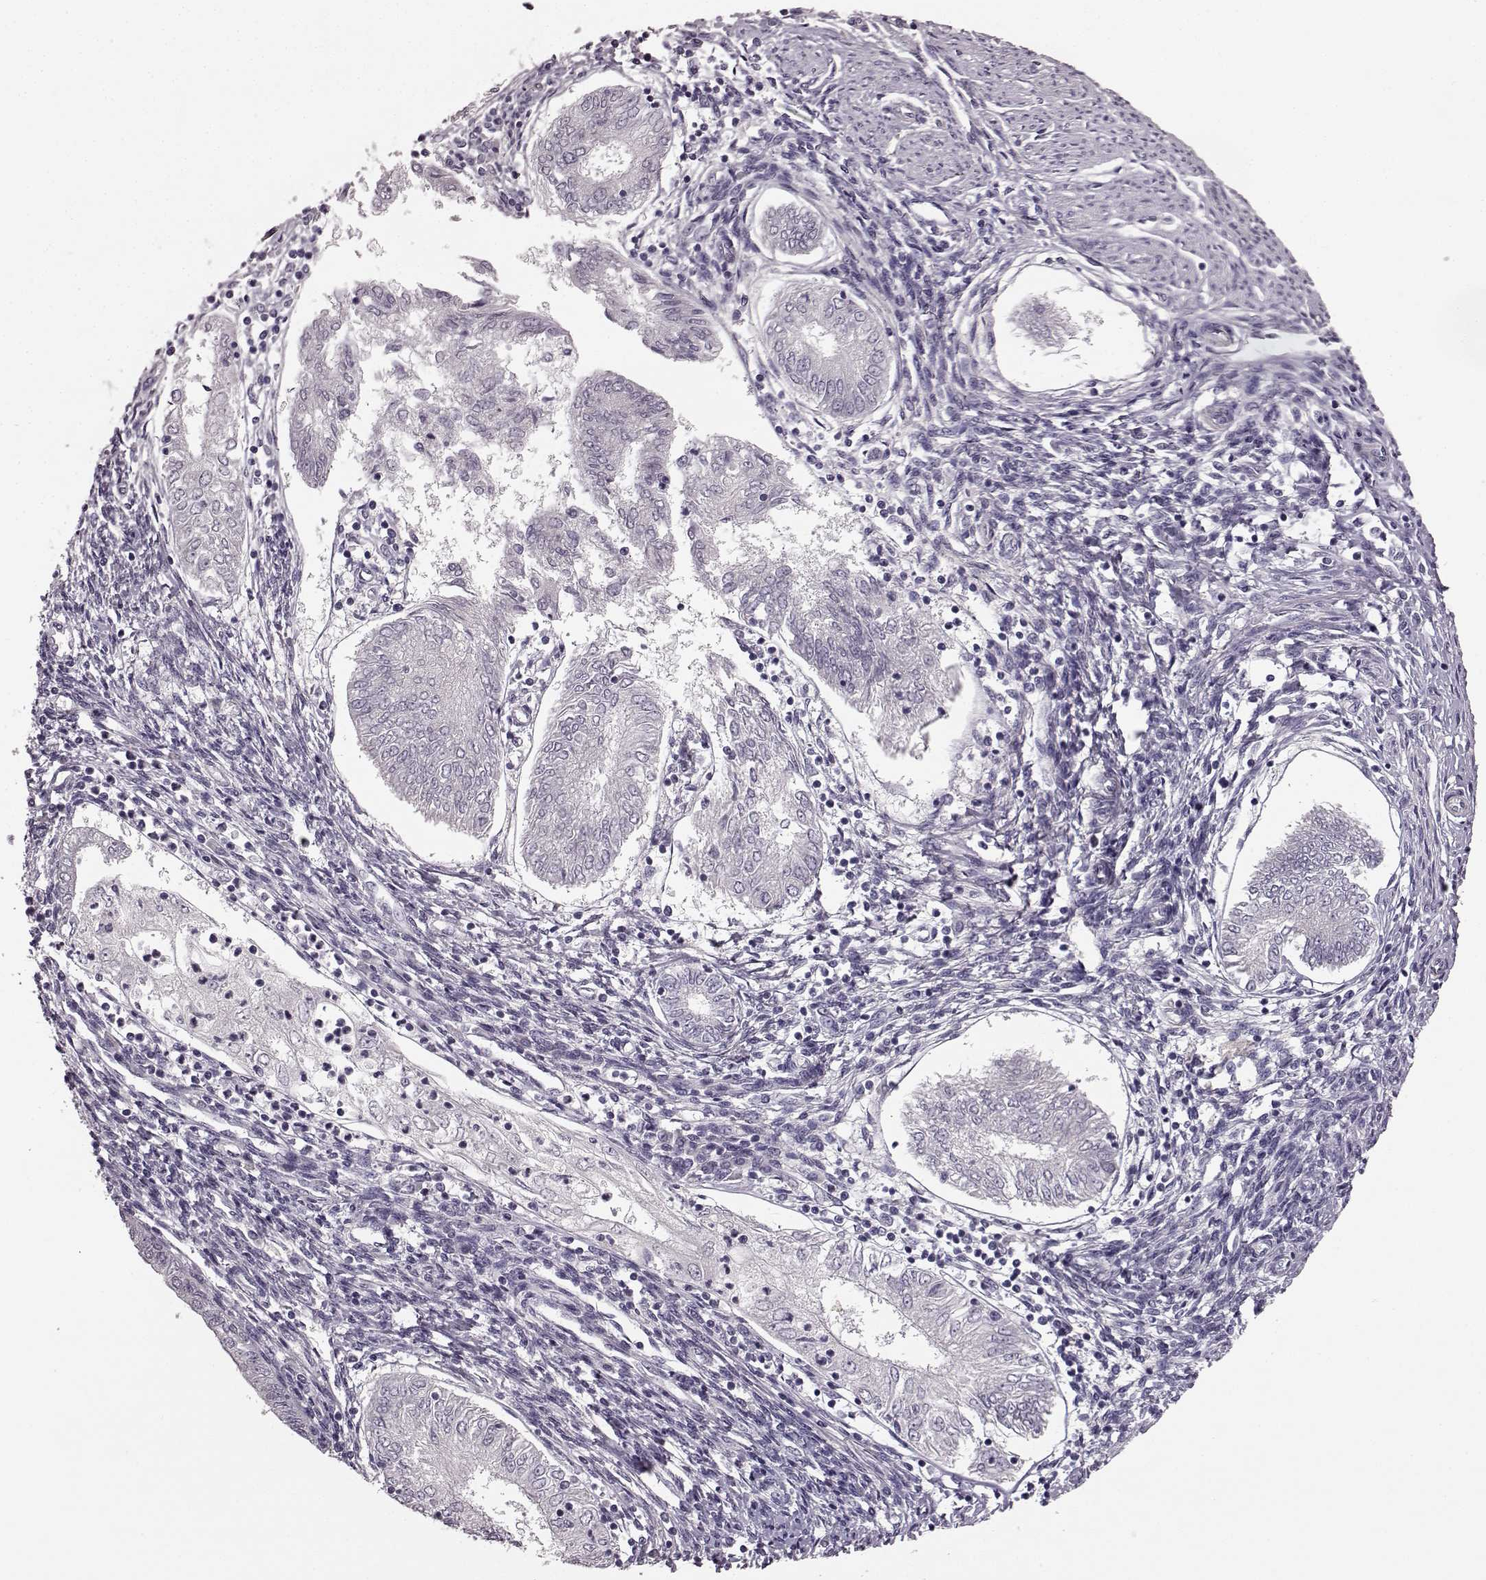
{"staining": {"intensity": "negative", "quantity": "none", "location": "none"}, "tissue": "endometrial cancer", "cell_type": "Tumor cells", "image_type": "cancer", "snomed": [{"axis": "morphology", "description": "Adenocarcinoma, NOS"}, {"axis": "topography", "description": "Endometrium"}], "caption": "IHC histopathology image of neoplastic tissue: human adenocarcinoma (endometrial) stained with DAB (3,3'-diaminobenzidine) demonstrates no significant protein expression in tumor cells.", "gene": "GRK1", "patient": {"sex": "female", "age": 68}}